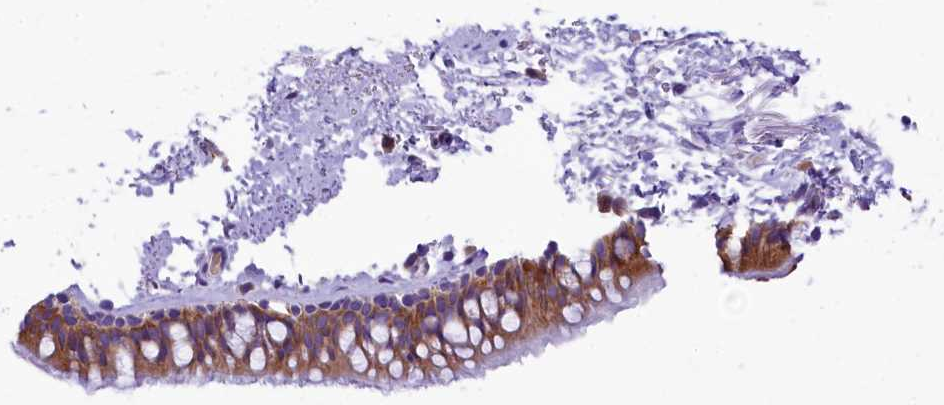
{"staining": {"intensity": "moderate", "quantity": ">75%", "location": "cytoplasmic/membranous"}, "tissue": "bronchus", "cell_type": "Respiratory epithelial cells", "image_type": "normal", "snomed": [{"axis": "morphology", "description": "Normal tissue, NOS"}, {"axis": "topography", "description": "Cartilage tissue"}, {"axis": "topography", "description": "Bronchus"}], "caption": "Bronchus stained with IHC reveals moderate cytoplasmic/membranous expression in approximately >75% of respiratory epithelial cells.", "gene": "LARP4", "patient": {"sex": "female", "age": 73}}